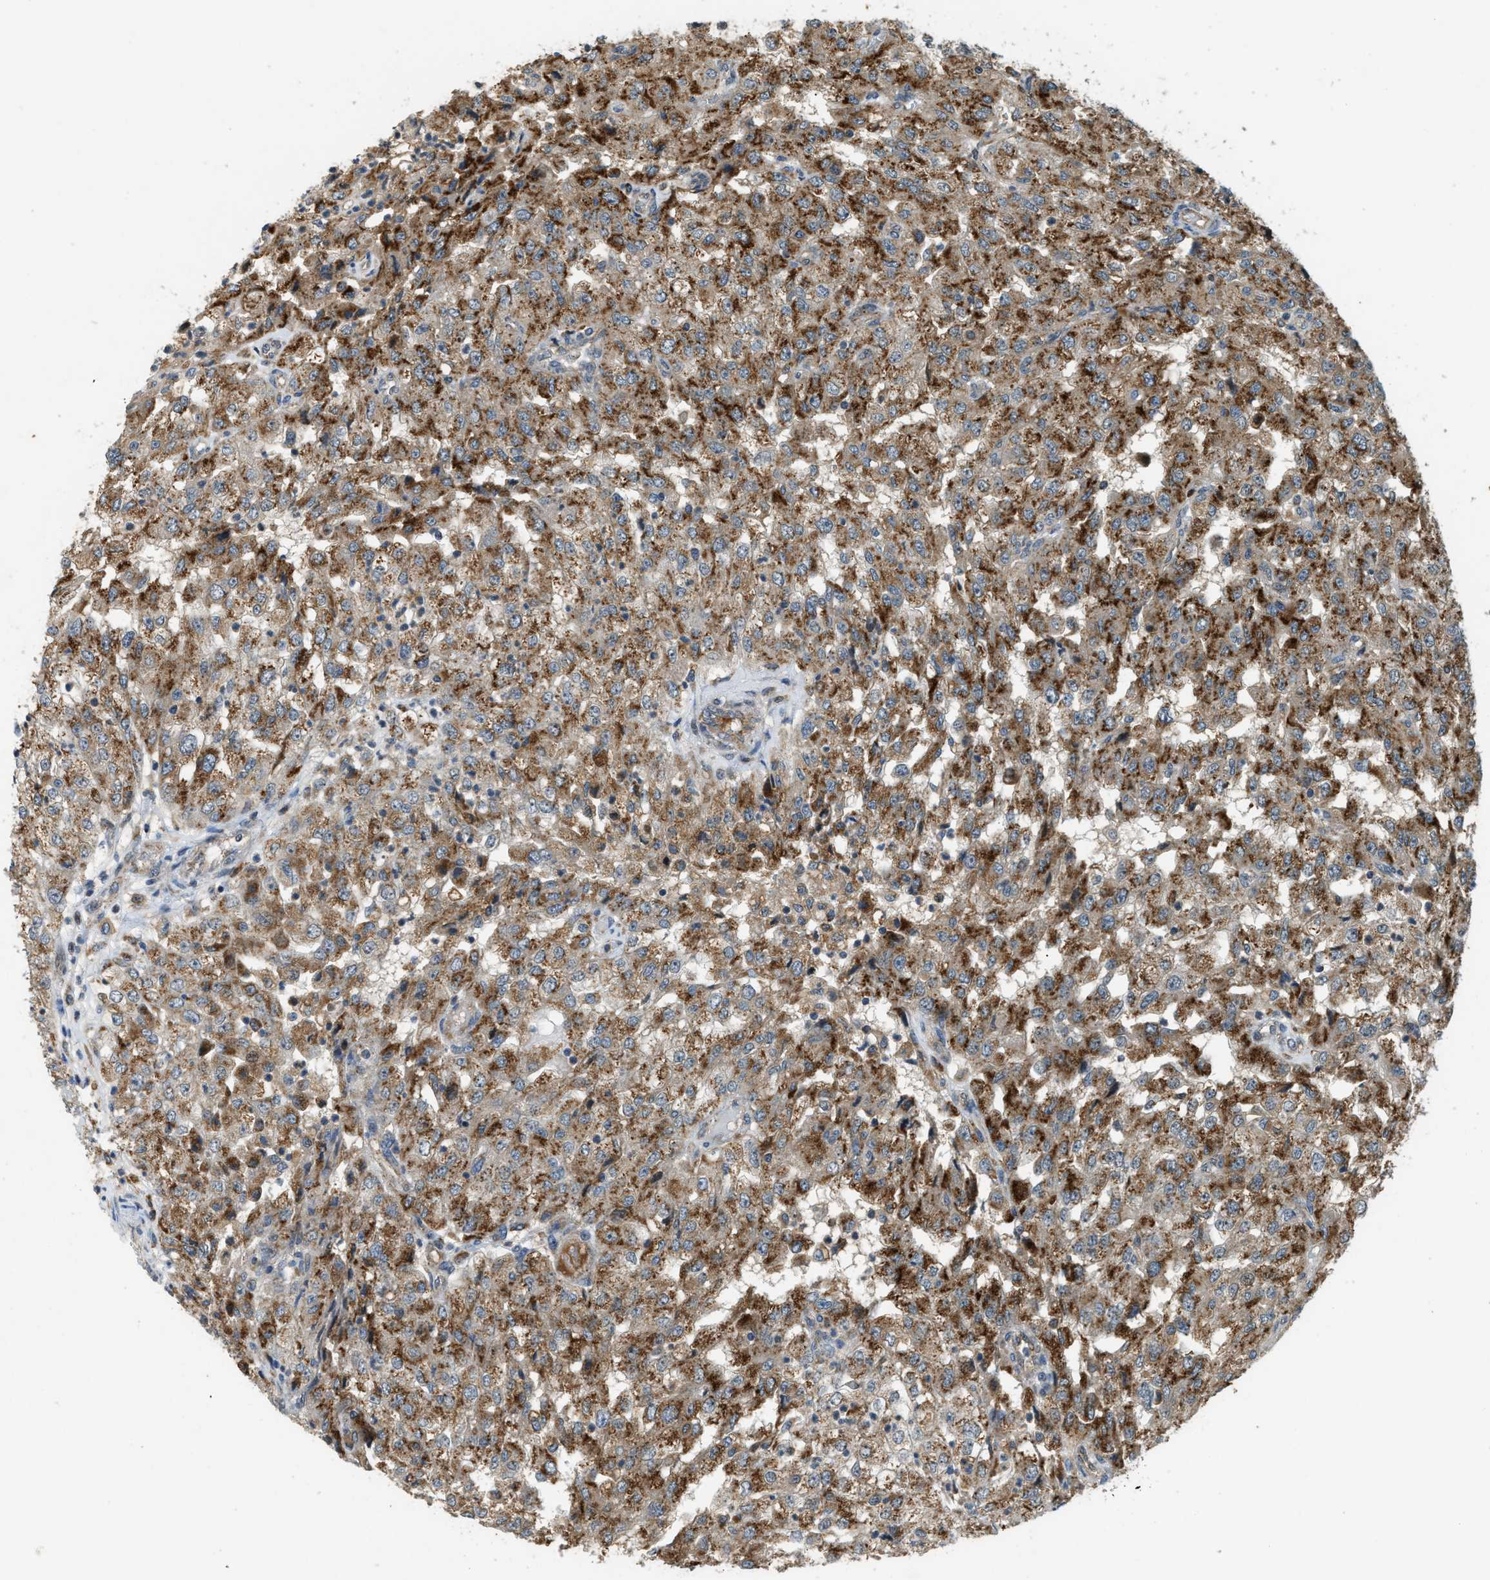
{"staining": {"intensity": "moderate", "quantity": ">75%", "location": "cytoplasmic/membranous"}, "tissue": "renal cancer", "cell_type": "Tumor cells", "image_type": "cancer", "snomed": [{"axis": "morphology", "description": "Adenocarcinoma, NOS"}, {"axis": "topography", "description": "Kidney"}], "caption": "This is an image of IHC staining of renal cancer, which shows moderate staining in the cytoplasmic/membranous of tumor cells.", "gene": "STARD3NL", "patient": {"sex": "female", "age": 54}}